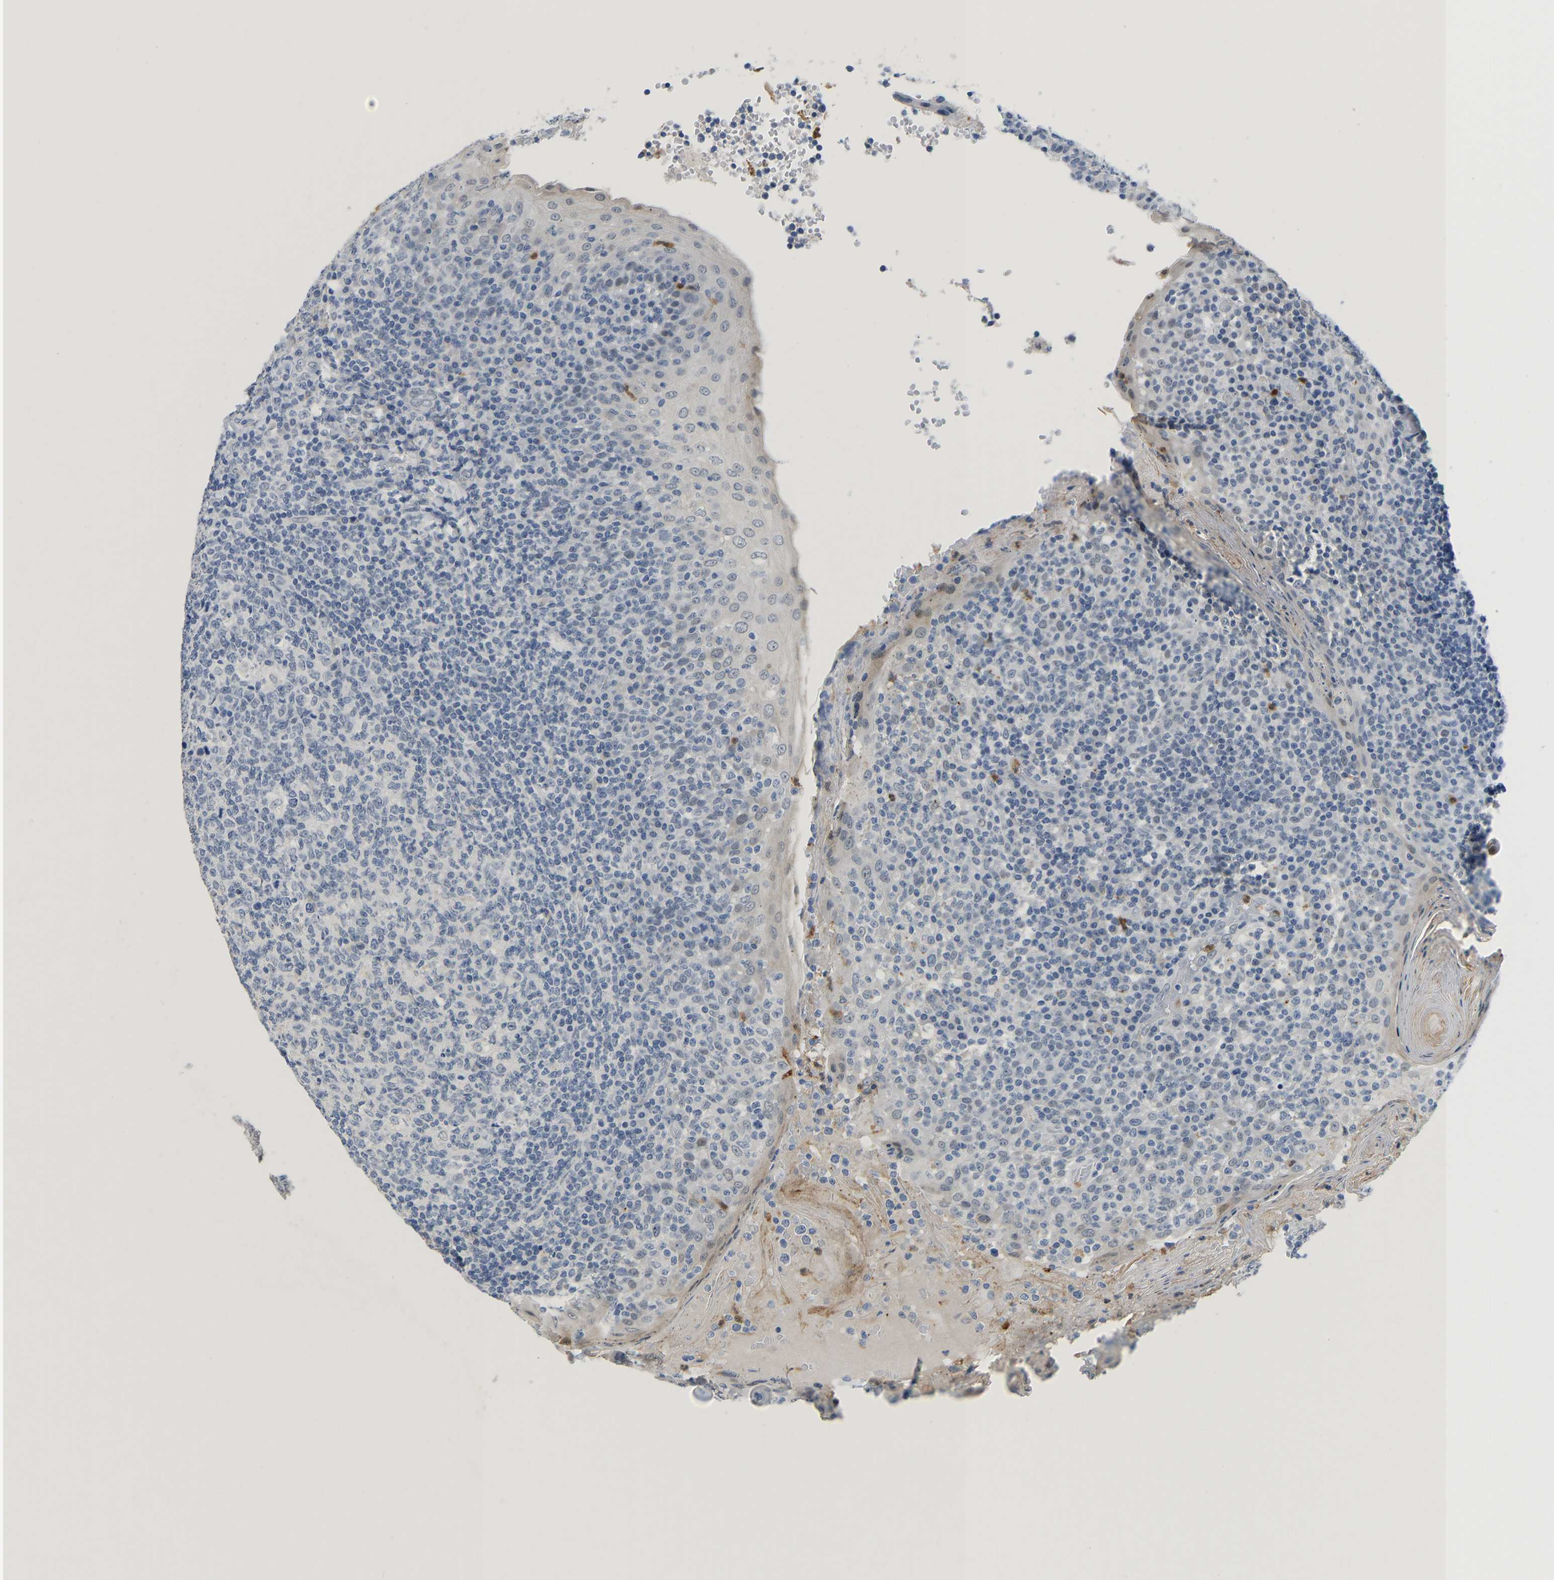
{"staining": {"intensity": "negative", "quantity": "none", "location": "none"}, "tissue": "tonsil", "cell_type": "Germinal center cells", "image_type": "normal", "snomed": [{"axis": "morphology", "description": "Normal tissue, NOS"}, {"axis": "topography", "description": "Tonsil"}], "caption": "Image shows no protein positivity in germinal center cells of unremarkable tonsil. (DAB immunohistochemistry, high magnification).", "gene": "TXNDC2", "patient": {"sex": "female", "age": 19}}